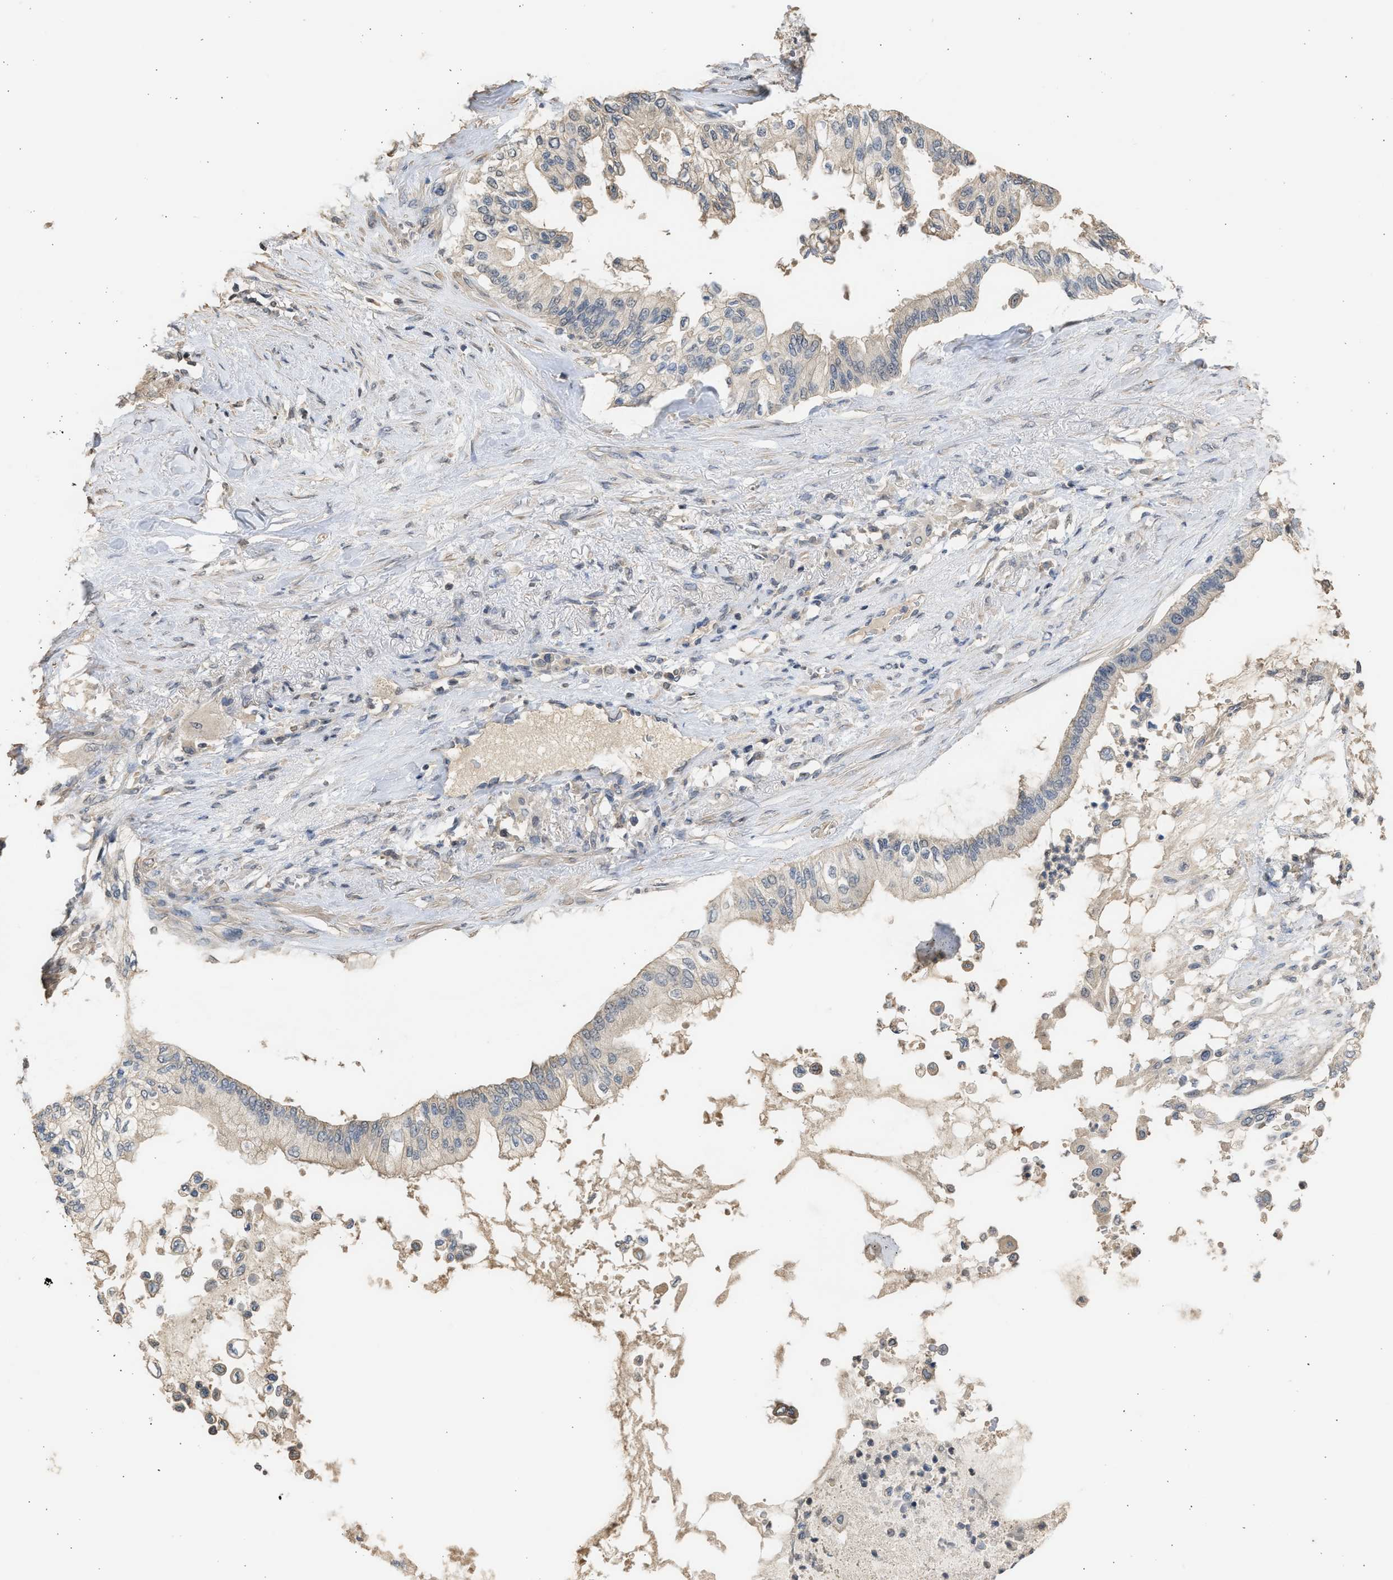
{"staining": {"intensity": "weak", "quantity": "25%-75%", "location": "cytoplasmic/membranous"}, "tissue": "pancreatic cancer", "cell_type": "Tumor cells", "image_type": "cancer", "snomed": [{"axis": "morphology", "description": "Normal tissue, NOS"}, {"axis": "morphology", "description": "Adenocarcinoma, NOS"}, {"axis": "topography", "description": "Pancreas"}, {"axis": "topography", "description": "Duodenum"}], "caption": "Pancreatic cancer (adenocarcinoma) stained with DAB immunohistochemistry exhibits low levels of weak cytoplasmic/membranous staining in approximately 25%-75% of tumor cells.", "gene": "SULT2A1", "patient": {"sex": "female", "age": 60}}